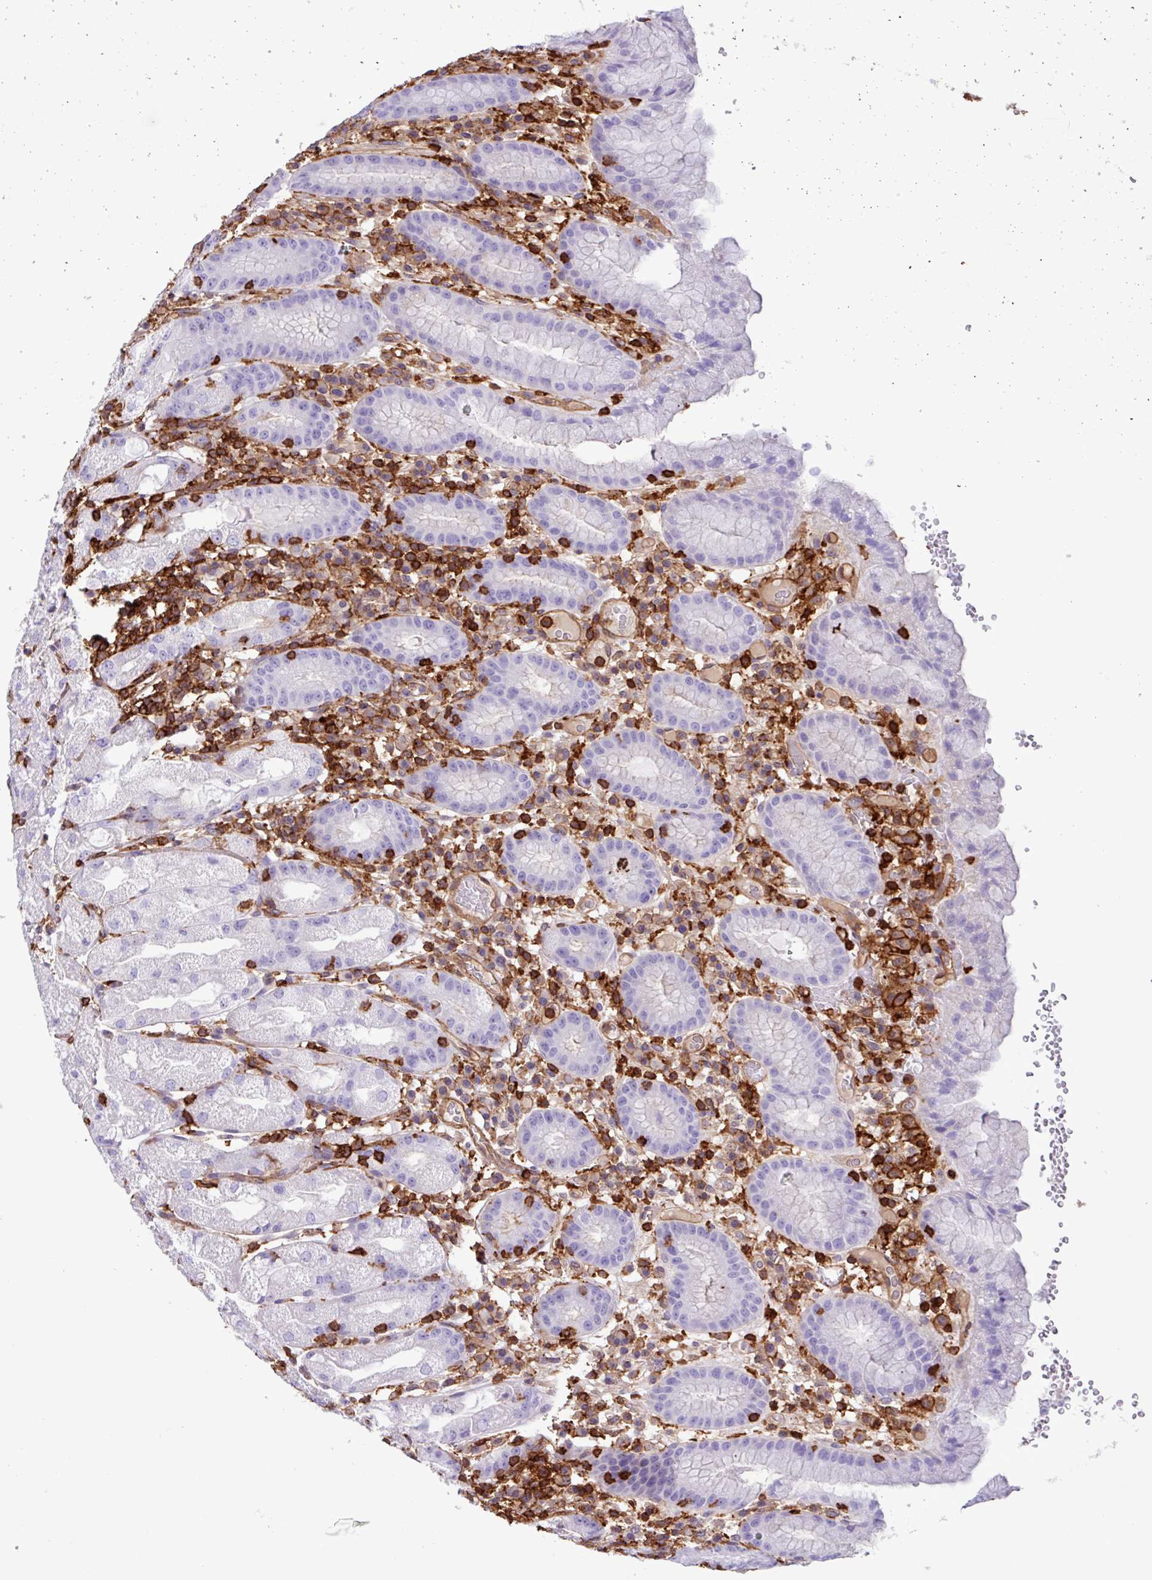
{"staining": {"intensity": "negative", "quantity": "none", "location": "none"}, "tissue": "stomach", "cell_type": "Glandular cells", "image_type": "normal", "snomed": [{"axis": "morphology", "description": "Normal tissue, NOS"}, {"axis": "topography", "description": "Stomach, upper"}], "caption": "Glandular cells are negative for protein expression in normal human stomach. (DAB immunohistochemistry, high magnification).", "gene": "PPP1R18", "patient": {"sex": "male", "age": 52}}